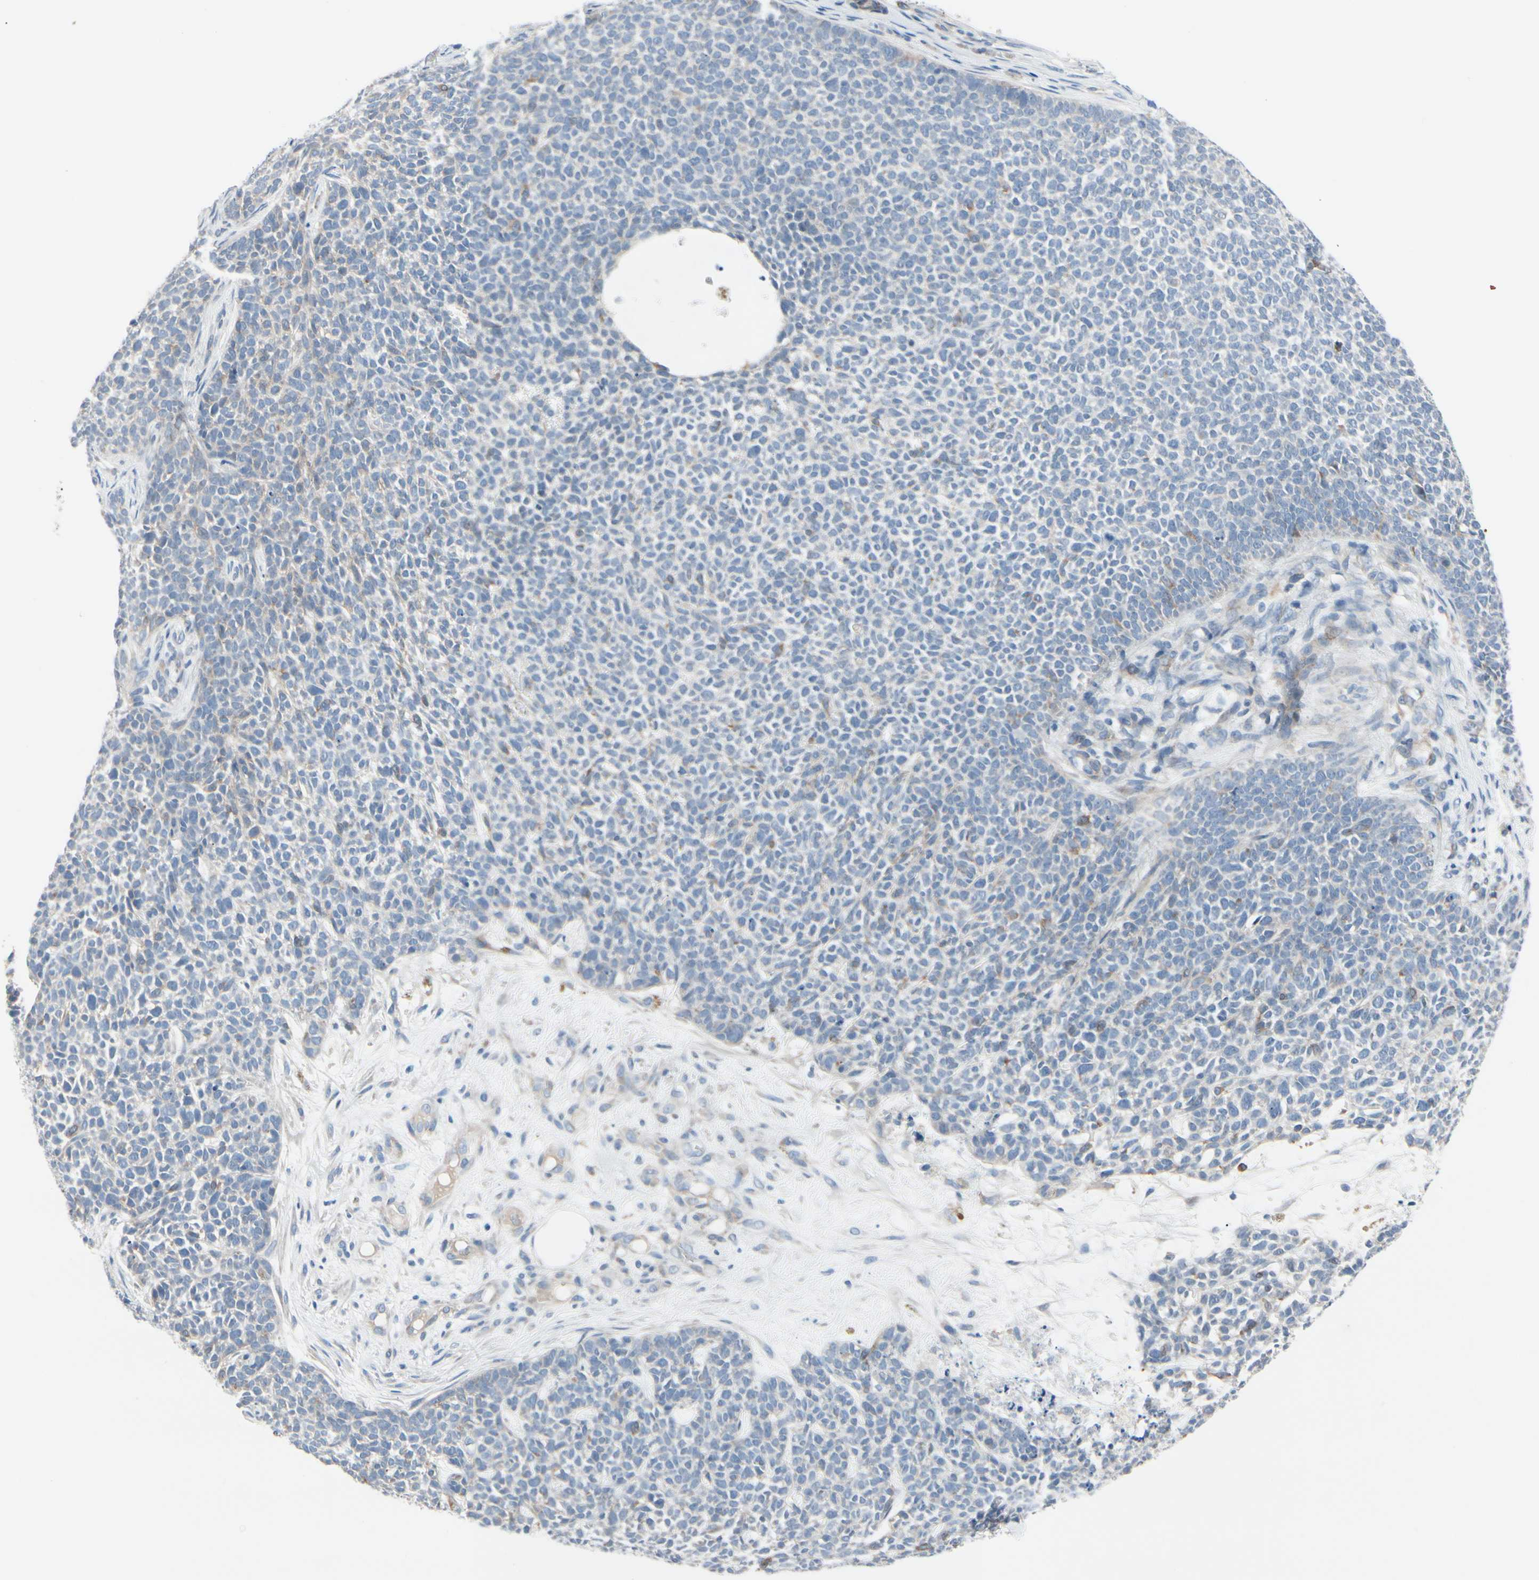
{"staining": {"intensity": "negative", "quantity": "none", "location": "none"}, "tissue": "skin cancer", "cell_type": "Tumor cells", "image_type": "cancer", "snomed": [{"axis": "morphology", "description": "Basal cell carcinoma"}, {"axis": "topography", "description": "Skin"}], "caption": "There is no significant positivity in tumor cells of skin basal cell carcinoma. Nuclei are stained in blue.", "gene": "MAP2", "patient": {"sex": "female", "age": 84}}